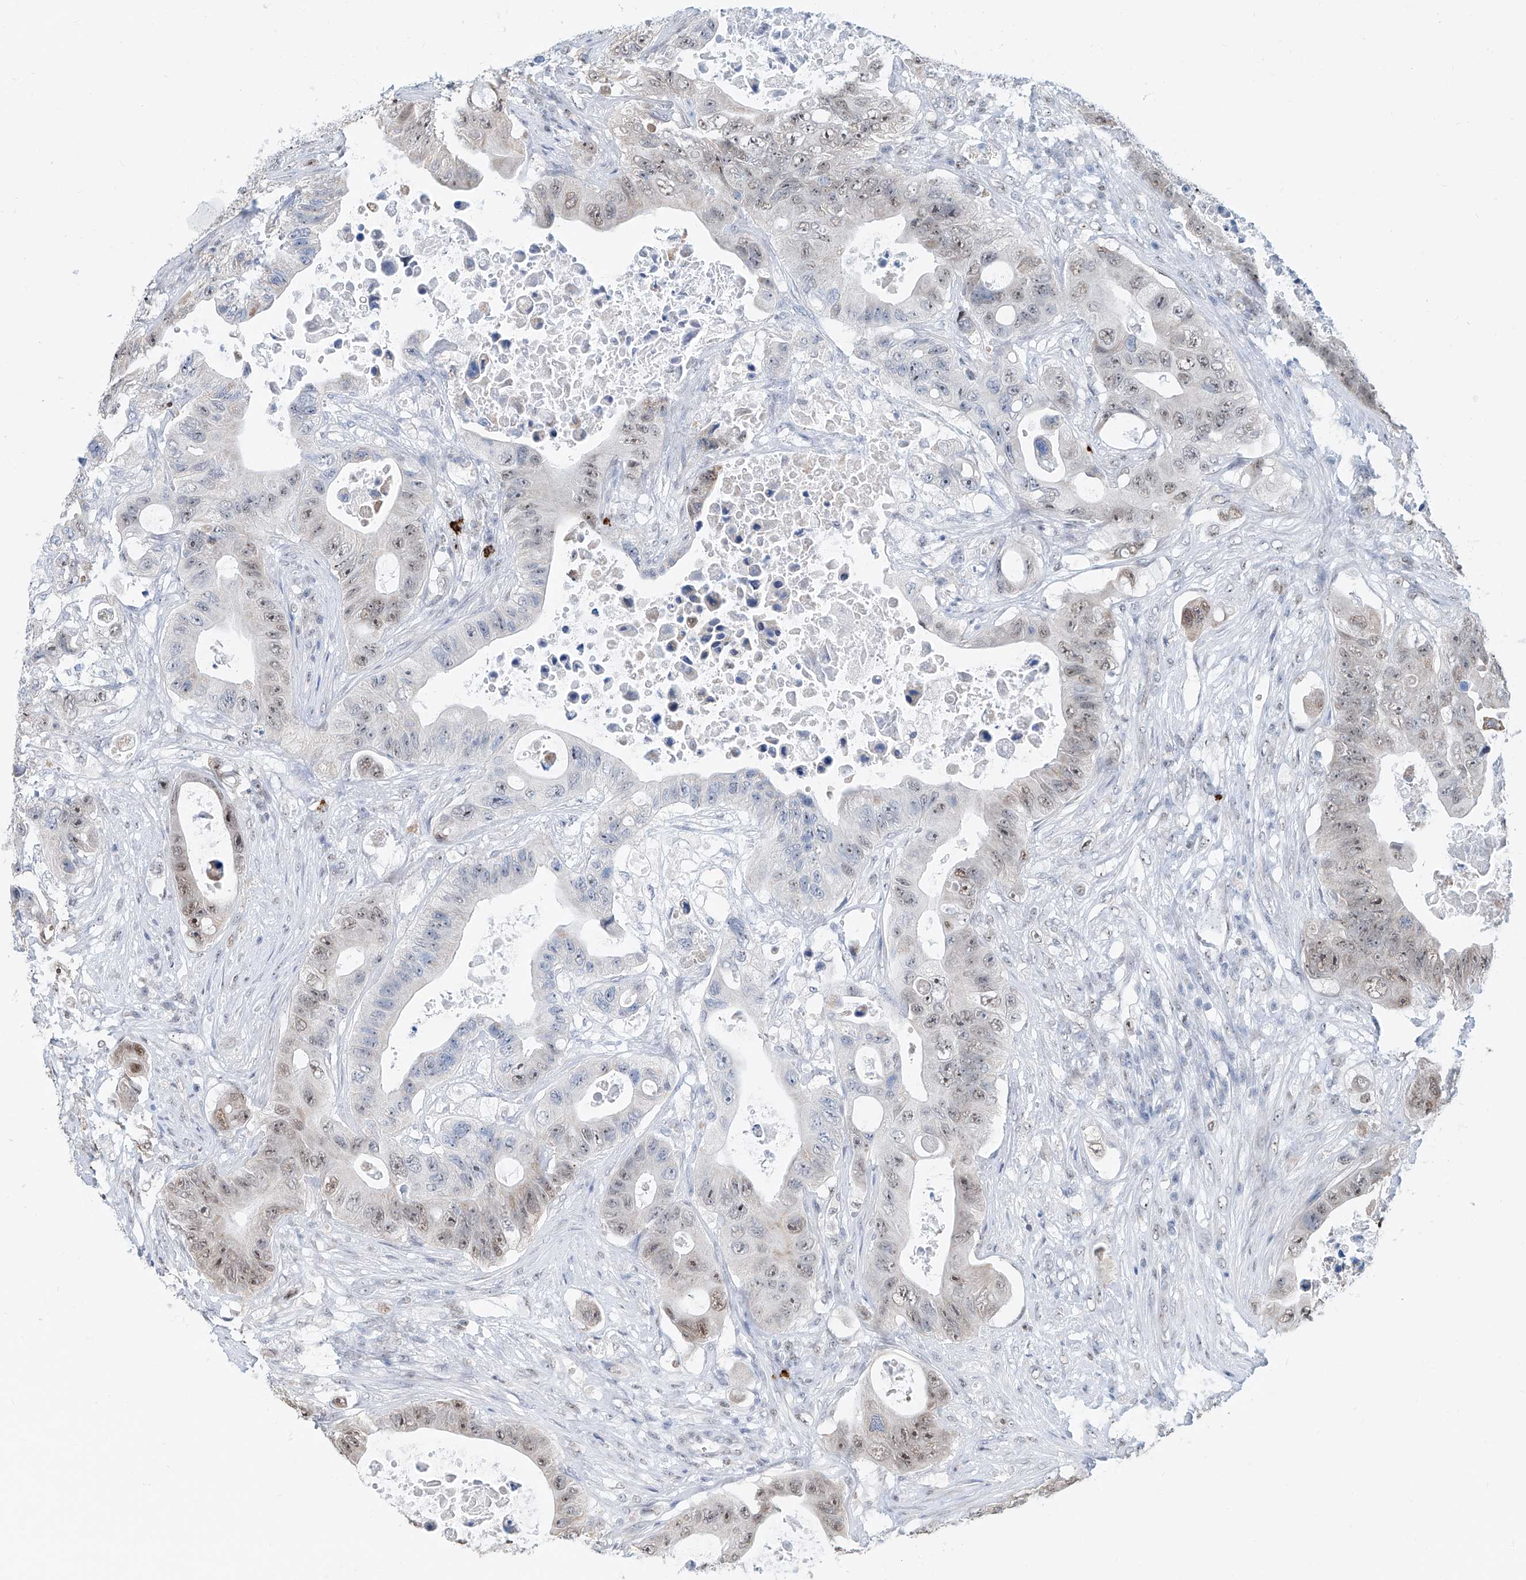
{"staining": {"intensity": "moderate", "quantity": "25%-75%", "location": "nuclear"}, "tissue": "colorectal cancer", "cell_type": "Tumor cells", "image_type": "cancer", "snomed": [{"axis": "morphology", "description": "Adenocarcinoma, NOS"}, {"axis": "topography", "description": "Colon"}], "caption": "The histopathology image exhibits staining of colorectal adenocarcinoma, revealing moderate nuclear protein staining (brown color) within tumor cells.", "gene": "SDE2", "patient": {"sex": "female", "age": 46}}